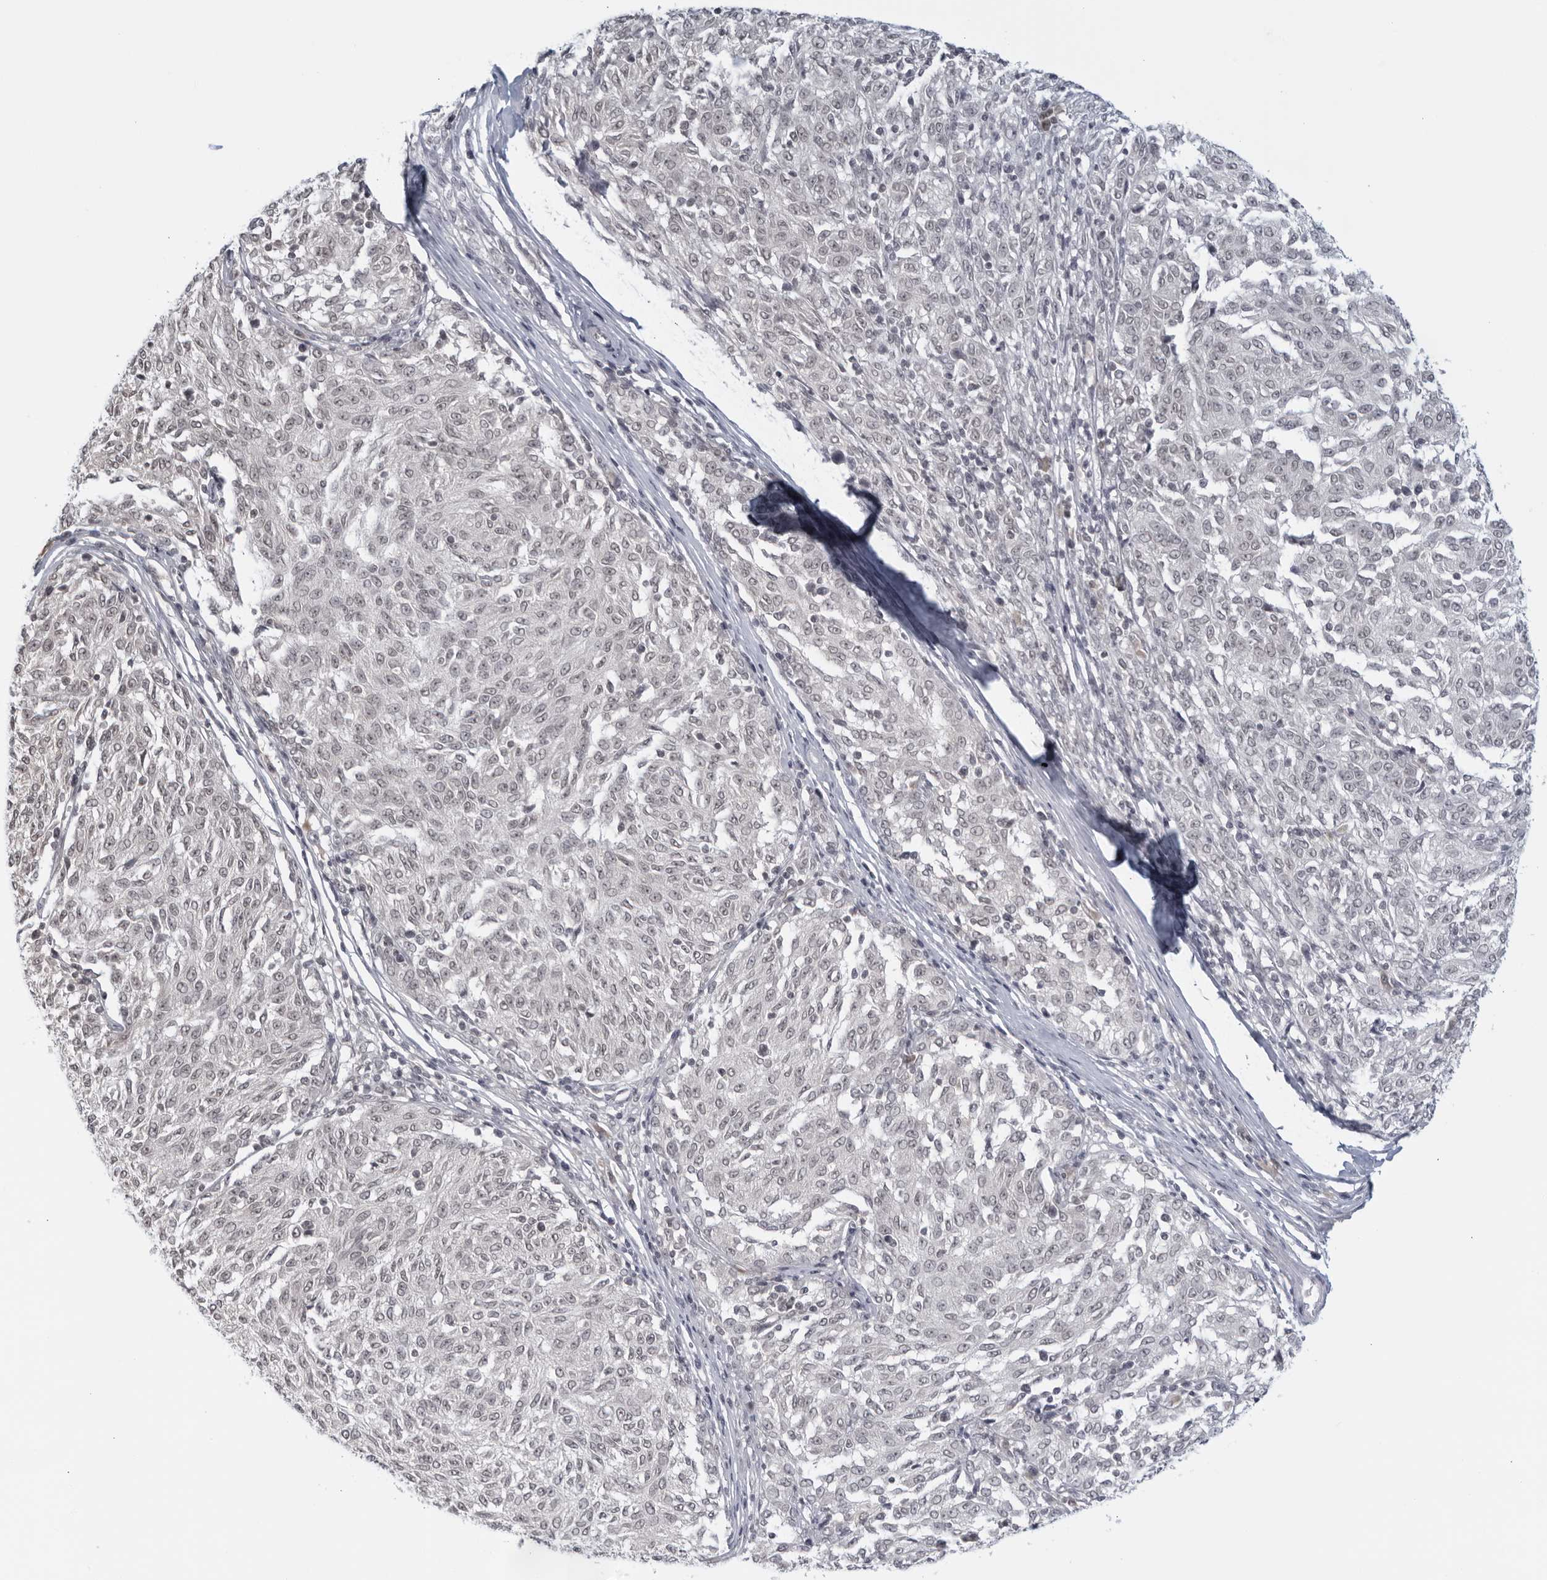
{"staining": {"intensity": "negative", "quantity": "none", "location": "none"}, "tissue": "melanoma", "cell_type": "Tumor cells", "image_type": "cancer", "snomed": [{"axis": "morphology", "description": "Malignant melanoma, NOS"}, {"axis": "topography", "description": "Skin"}], "caption": "There is no significant positivity in tumor cells of malignant melanoma.", "gene": "RAB11FIP3", "patient": {"sex": "female", "age": 72}}